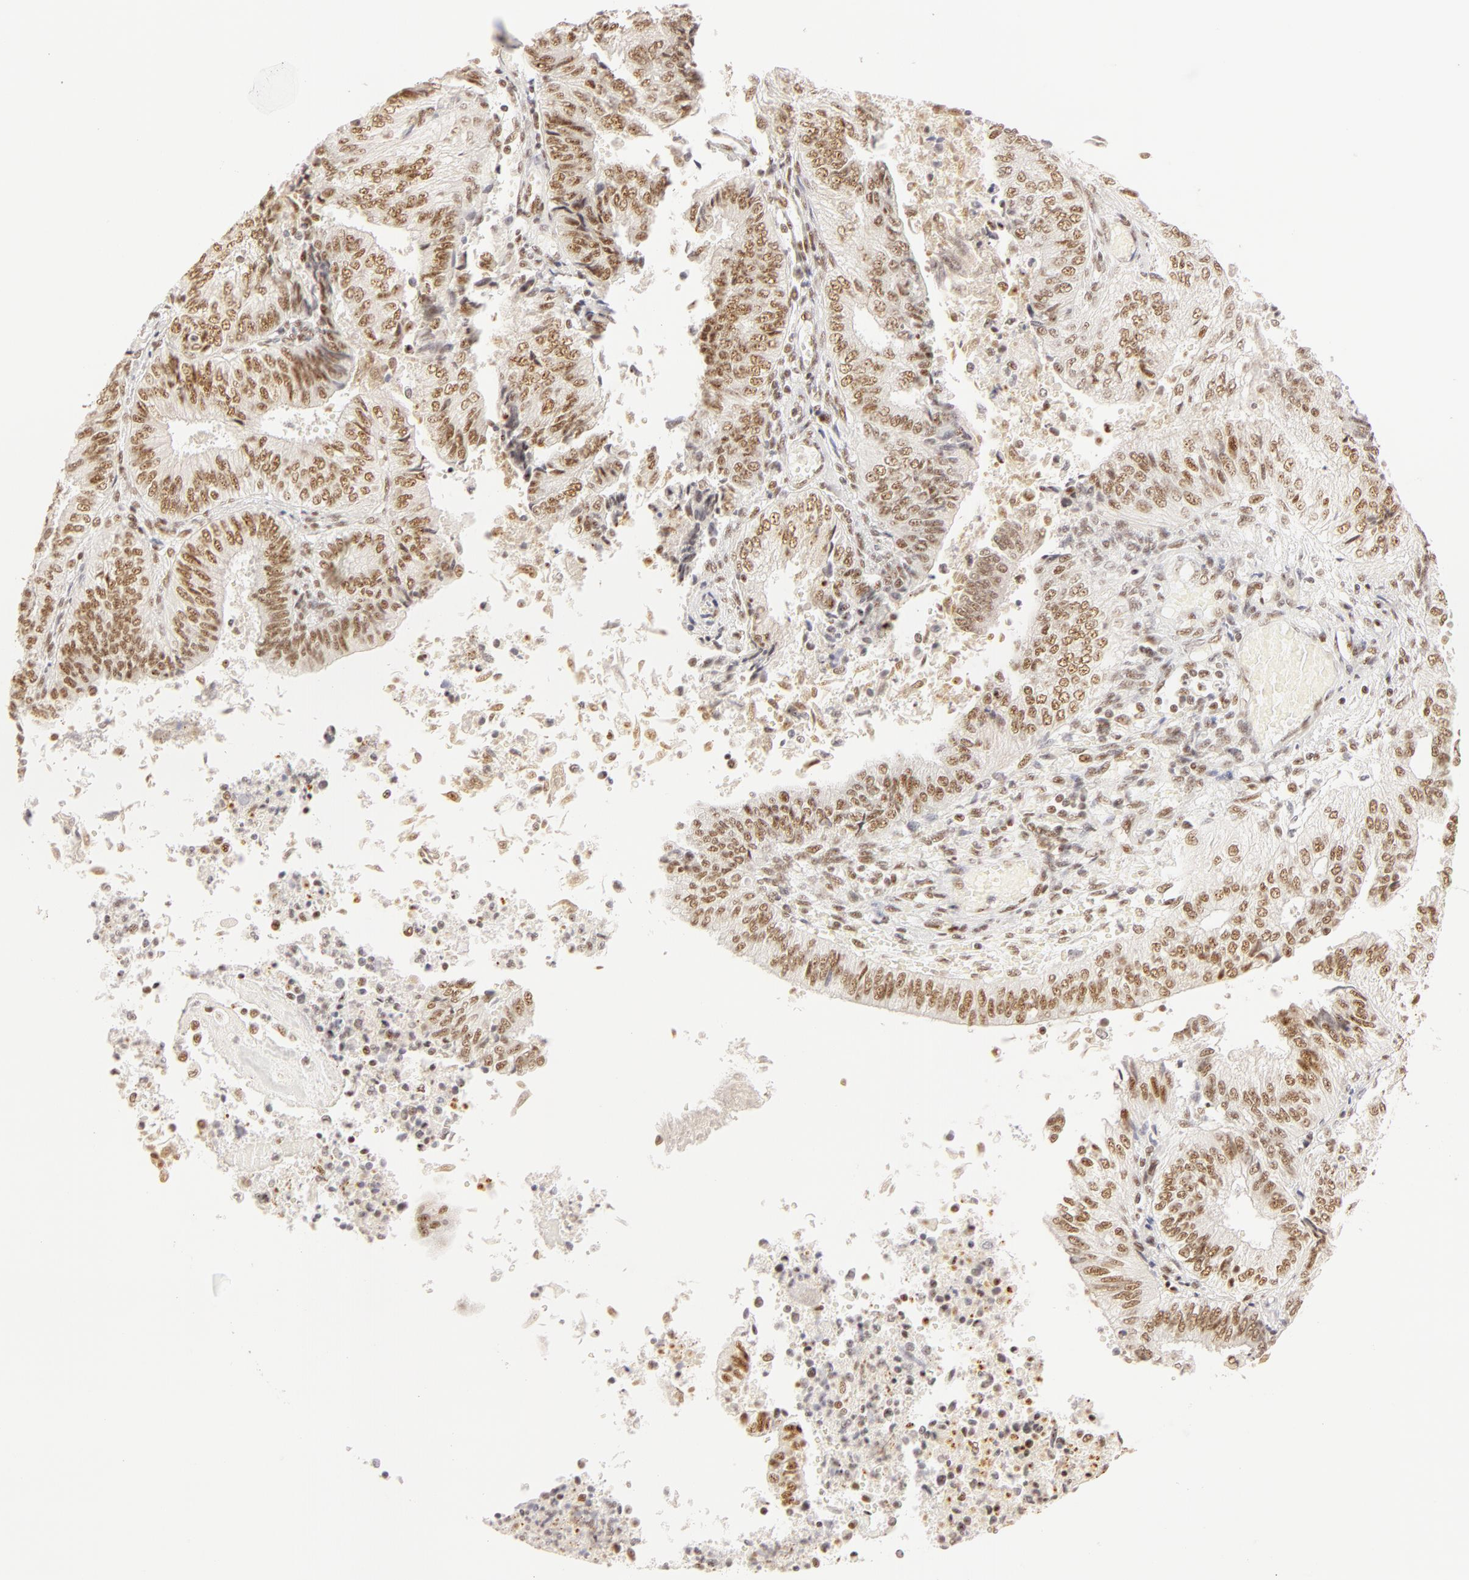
{"staining": {"intensity": "moderate", "quantity": ">75%", "location": "nuclear"}, "tissue": "endometrial cancer", "cell_type": "Tumor cells", "image_type": "cancer", "snomed": [{"axis": "morphology", "description": "Adenocarcinoma, NOS"}, {"axis": "topography", "description": "Endometrium"}], "caption": "Protein expression analysis of human endometrial cancer (adenocarcinoma) reveals moderate nuclear staining in approximately >75% of tumor cells. Nuclei are stained in blue.", "gene": "RBM39", "patient": {"sex": "female", "age": 55}}